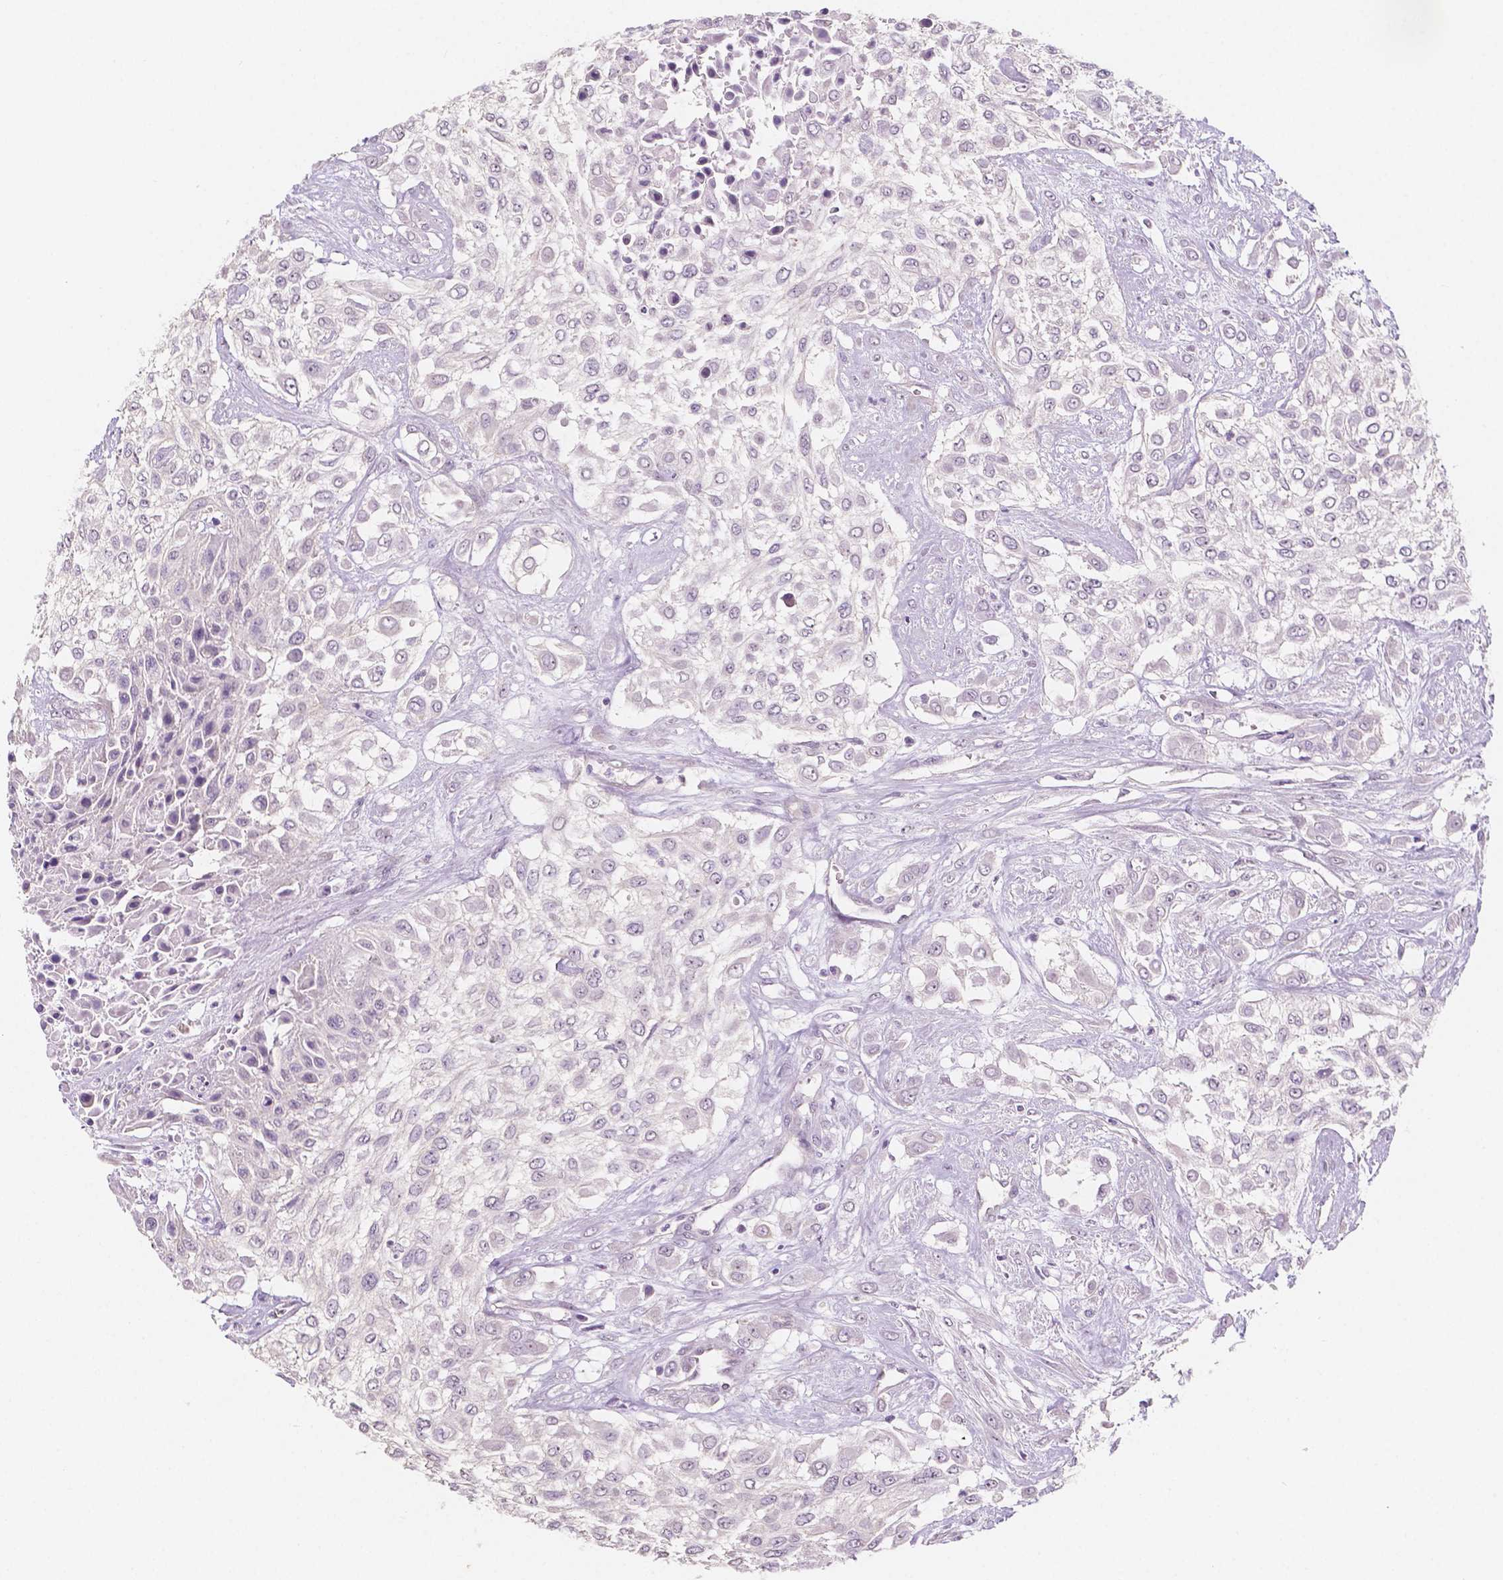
{"staining": {"intensity": "negative", "quantity": "none", "location": "none"}, "tissue": "urothelial cancer", "cell_type": "Tumor cells", "image_type": "cancer", "snomed": [{"axis": "morphology", "description": "Urothelial carcinoma, High grade"}, {"axis": "topography", "description": "Urinary bladder"}], "caption": "An immunohistochemistry photomicrograph of high-grade urothelial carcinoma is shown. There is no staining in tumor cells of high-grade urothelial carcinoma.", "gene": "C1orf167", "patient": {"sex": "male", "age": 57}}